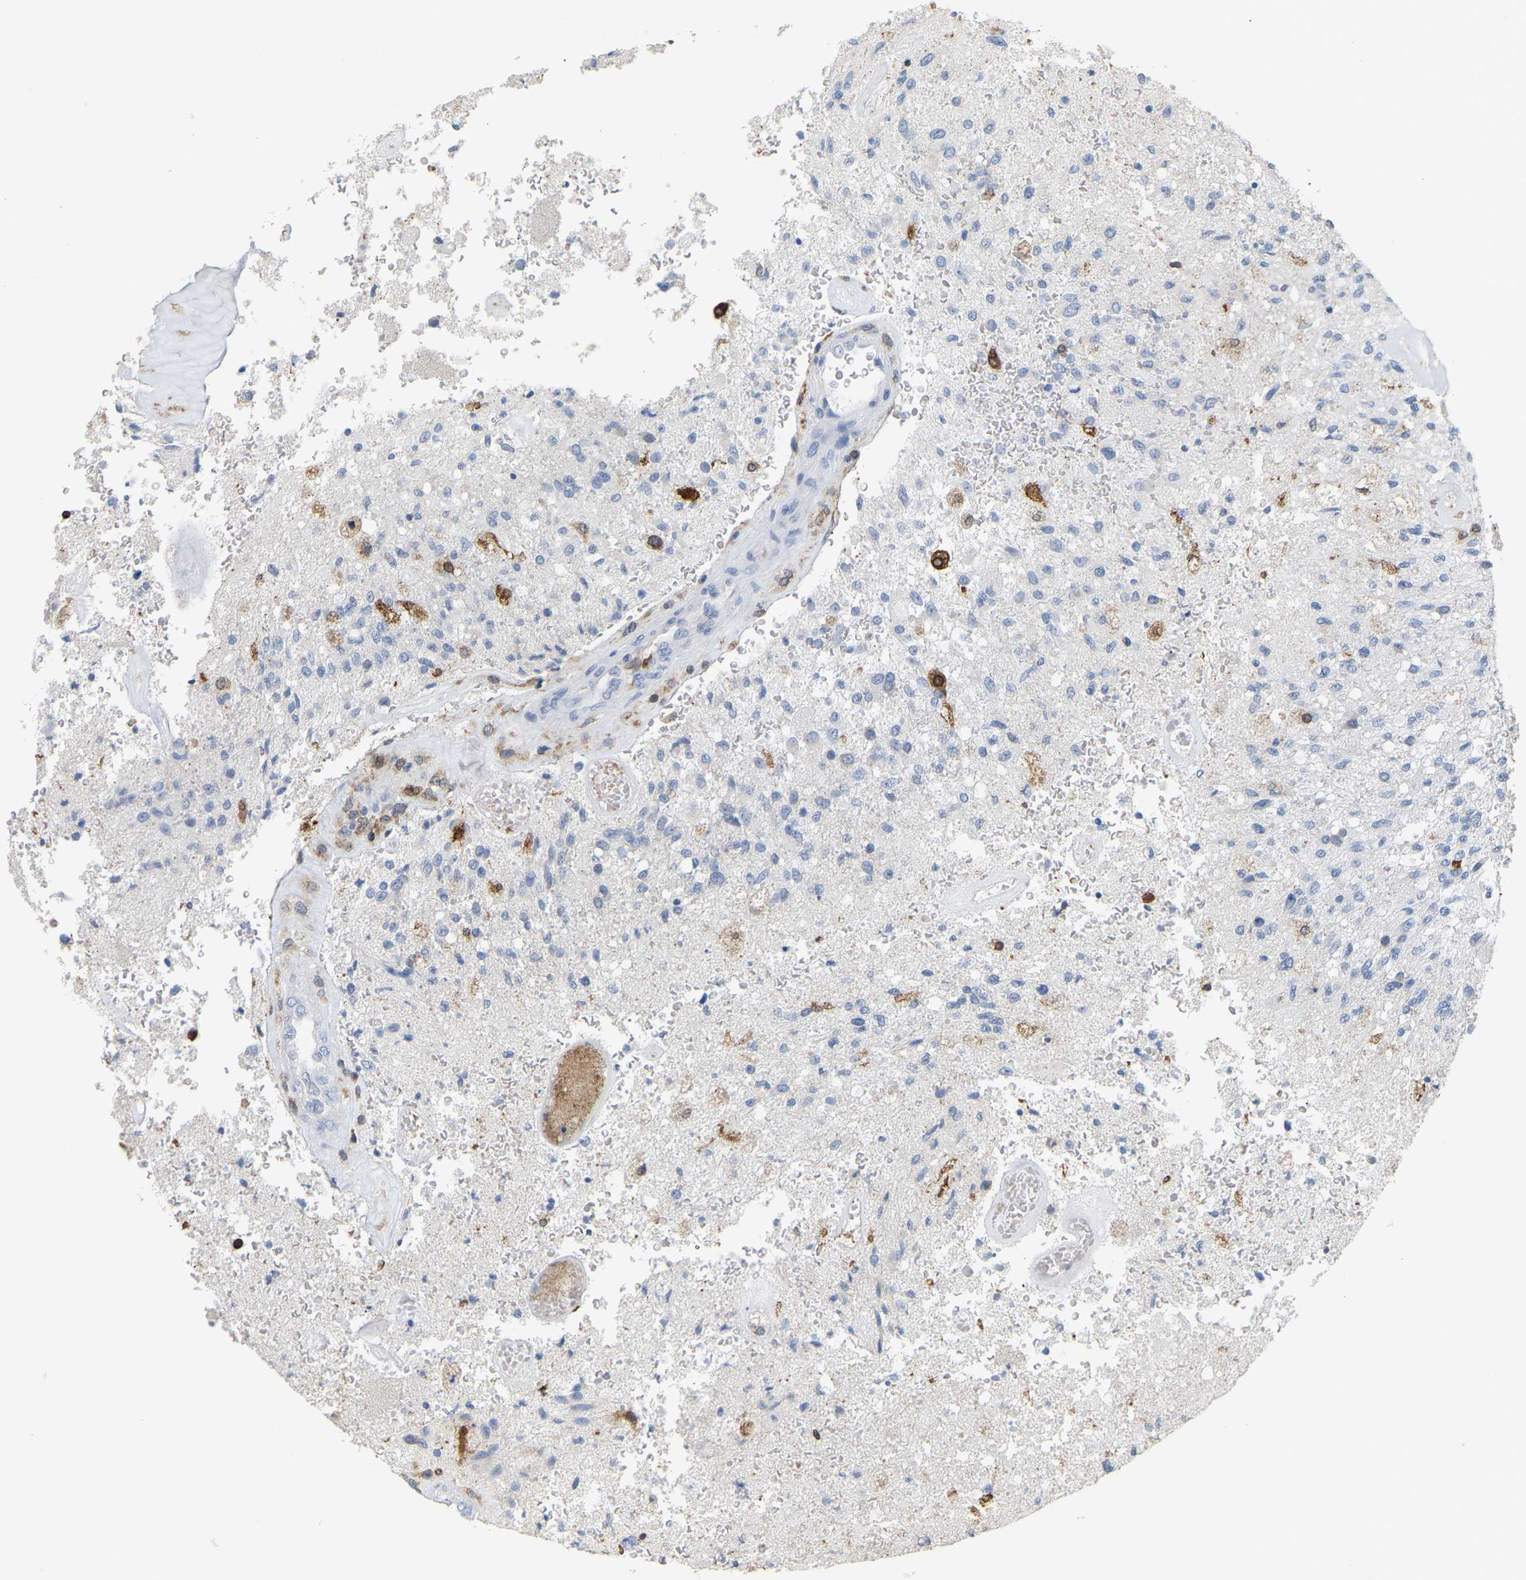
{"staining": {"intensity": "negative", "quantity": "none", "location": "none"}, "tissue": "glioma", "cell_type": "Tumor cells", "image_type": "cancer", "snomed": [{"axis": "morphology", "description": "Normal tissue, NOS"}, {"axis": "morphology", "description": "Glioma, malignant, High grade"}, {"axis": "topography", "description": "Cerebral cortex"}], "caption": "Tumor cells show no significant protein expression in glioma. Nuclei are stained in blue.", "gene": "PTGS1", "patient": {"sex": "male", "age": 77}}